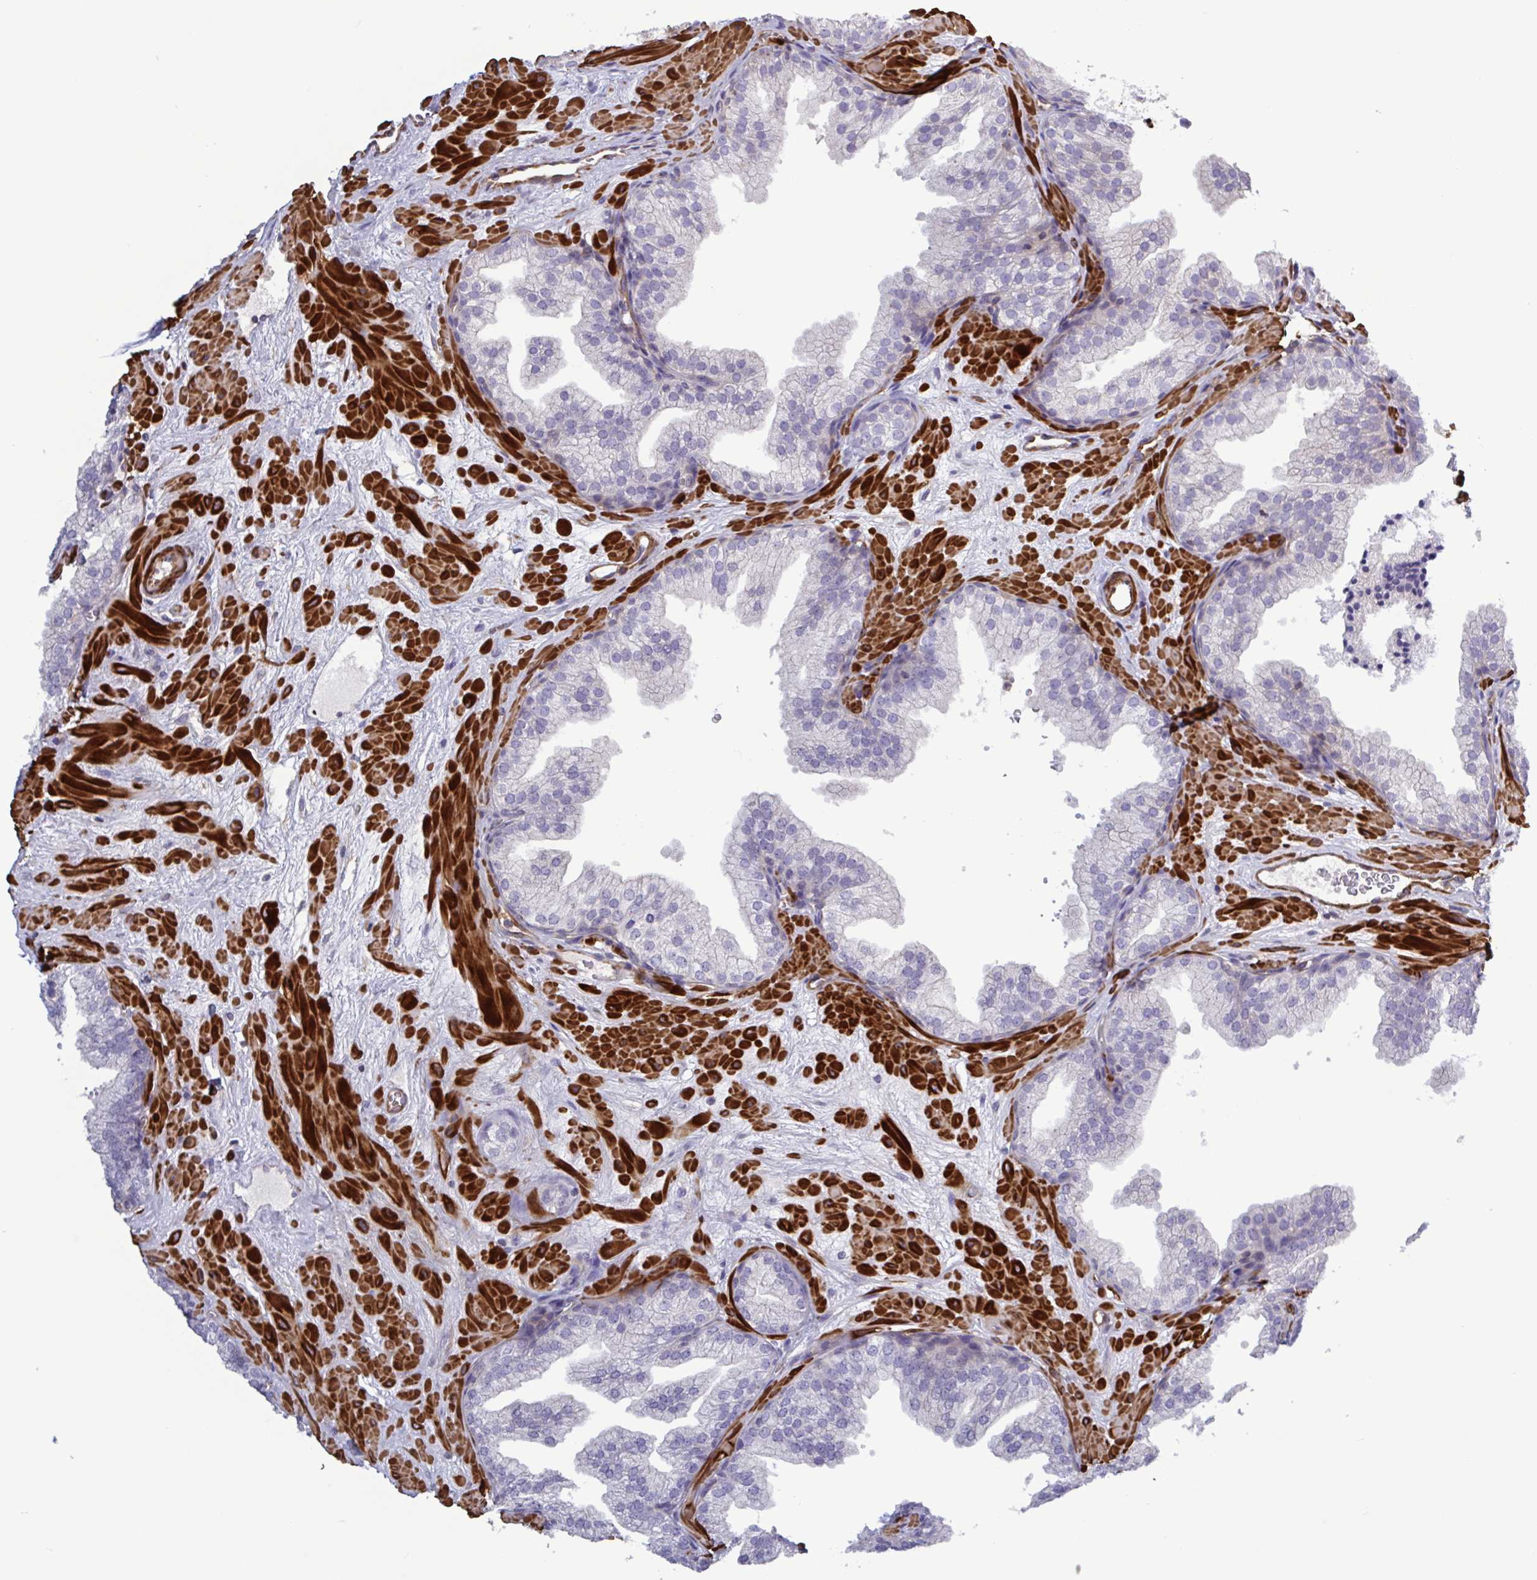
{"staining": {"intensity": "negative", "quantity": "none", "location": "none"}, "tissue": "prostate", "cell_type": "Glandular cells", "image_type": "normal", "snomed": [{"axis": "morphology", "description": "Normal tissue, NOS"}, {"axis": "topography", "description": "Prostate"}], "caption": "This is an immunohistochemistry micrograph of benign human prostate. There is no staining in glandular cells.", "gene": "SHISA7", "patient": {"sex": "male", "age": 37}}